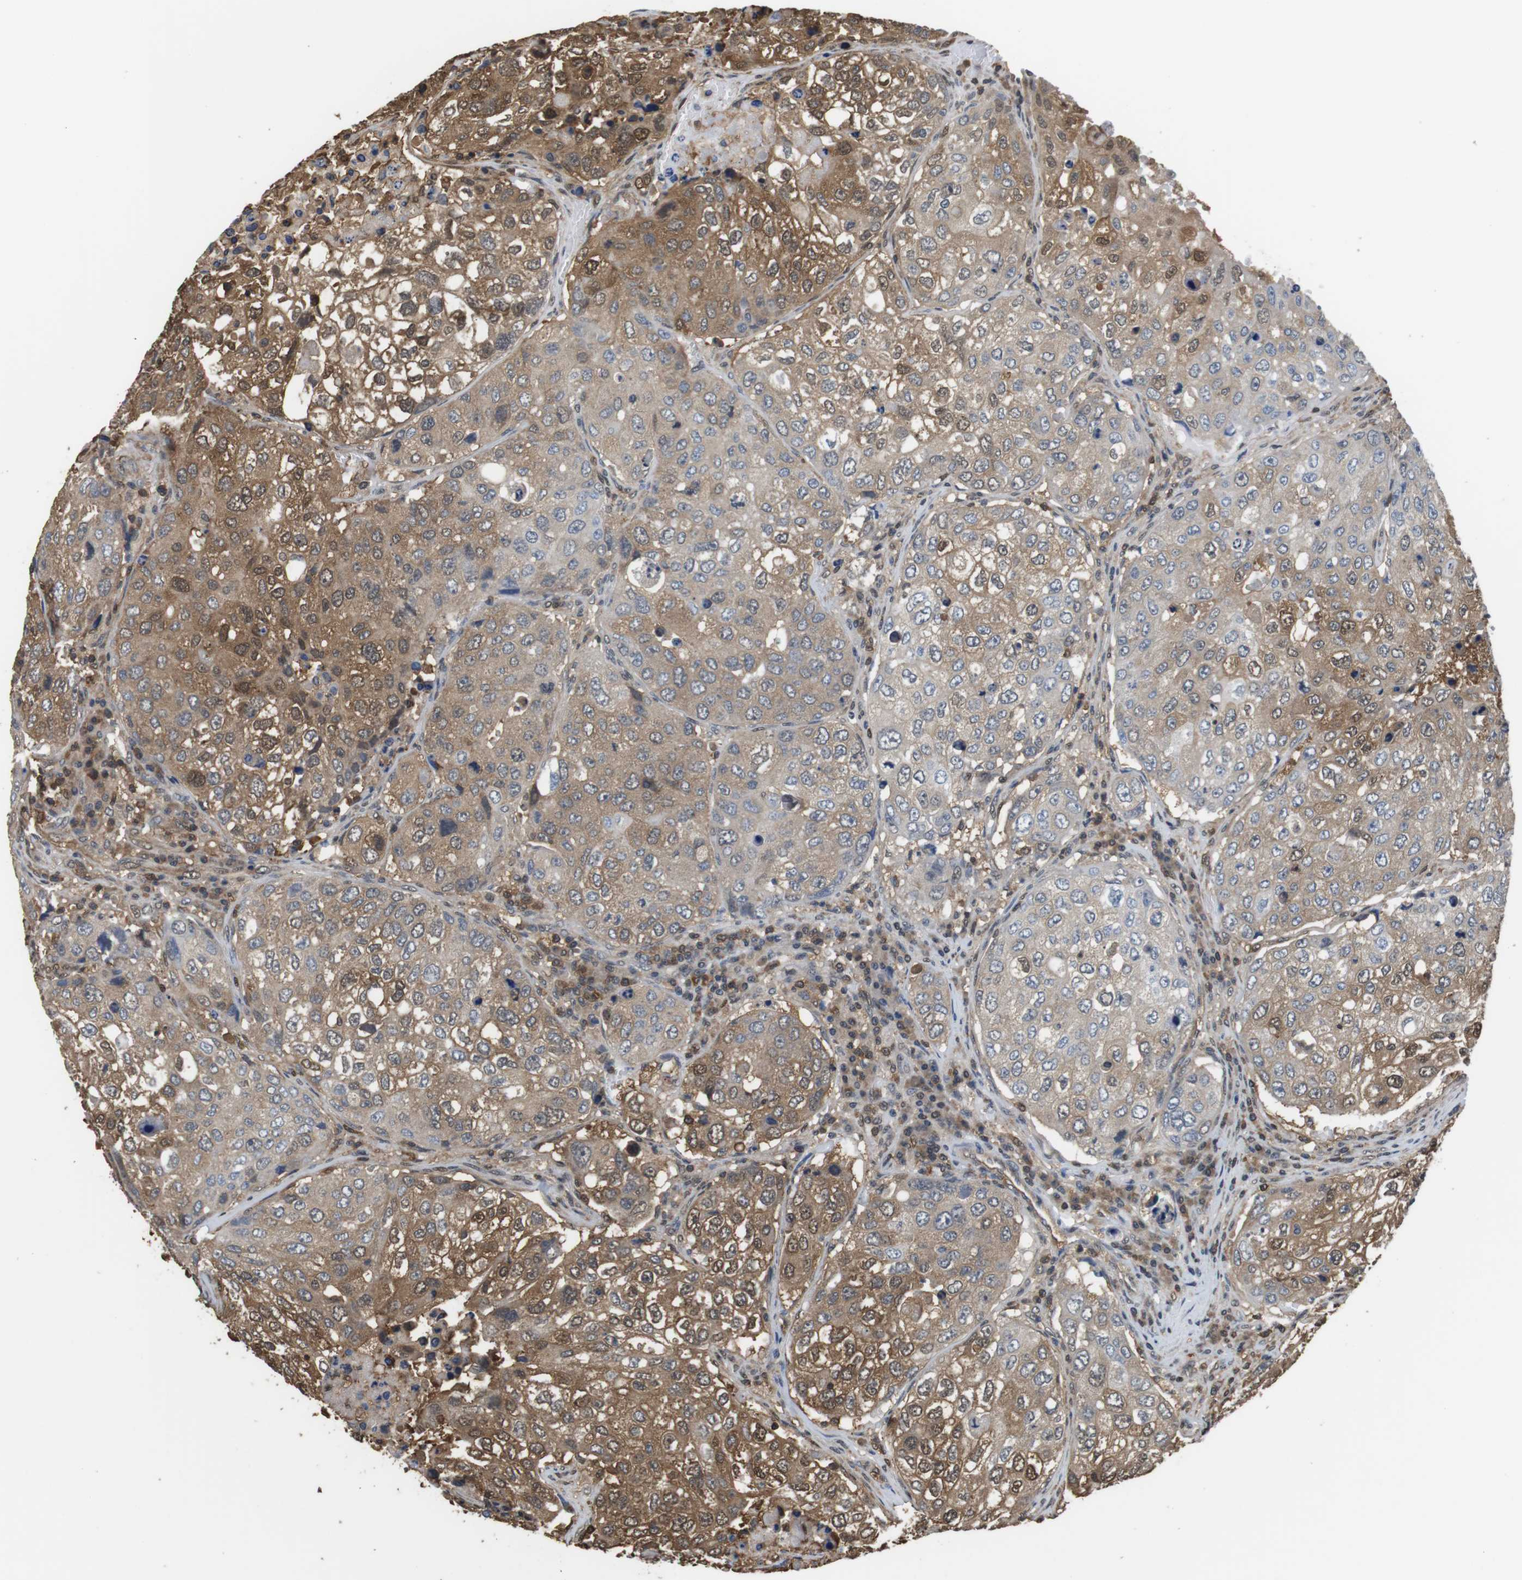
{"staining": {"intensity": "moderate", "quantity": ">75%", "location": "cytoplasmic/membranous,nuclear"}, "tissue": "urothelial cancer", "cell_type": "Tumor cells", "image_type": "cancer", "snomed": [{"axis": "morphology", "description": "Urothelial carcinoma, High grade"}, {"axis": "topography", "description": "Lymph node"}, {"axis": "topography", "description": "Urinary bladder"}], "caption": "Human urothelial cancer stained with a protein marker exhibits moderate staining in tumor cells.", "gene": "LDHA", "patient": {"sex": "male", "age": 51}}